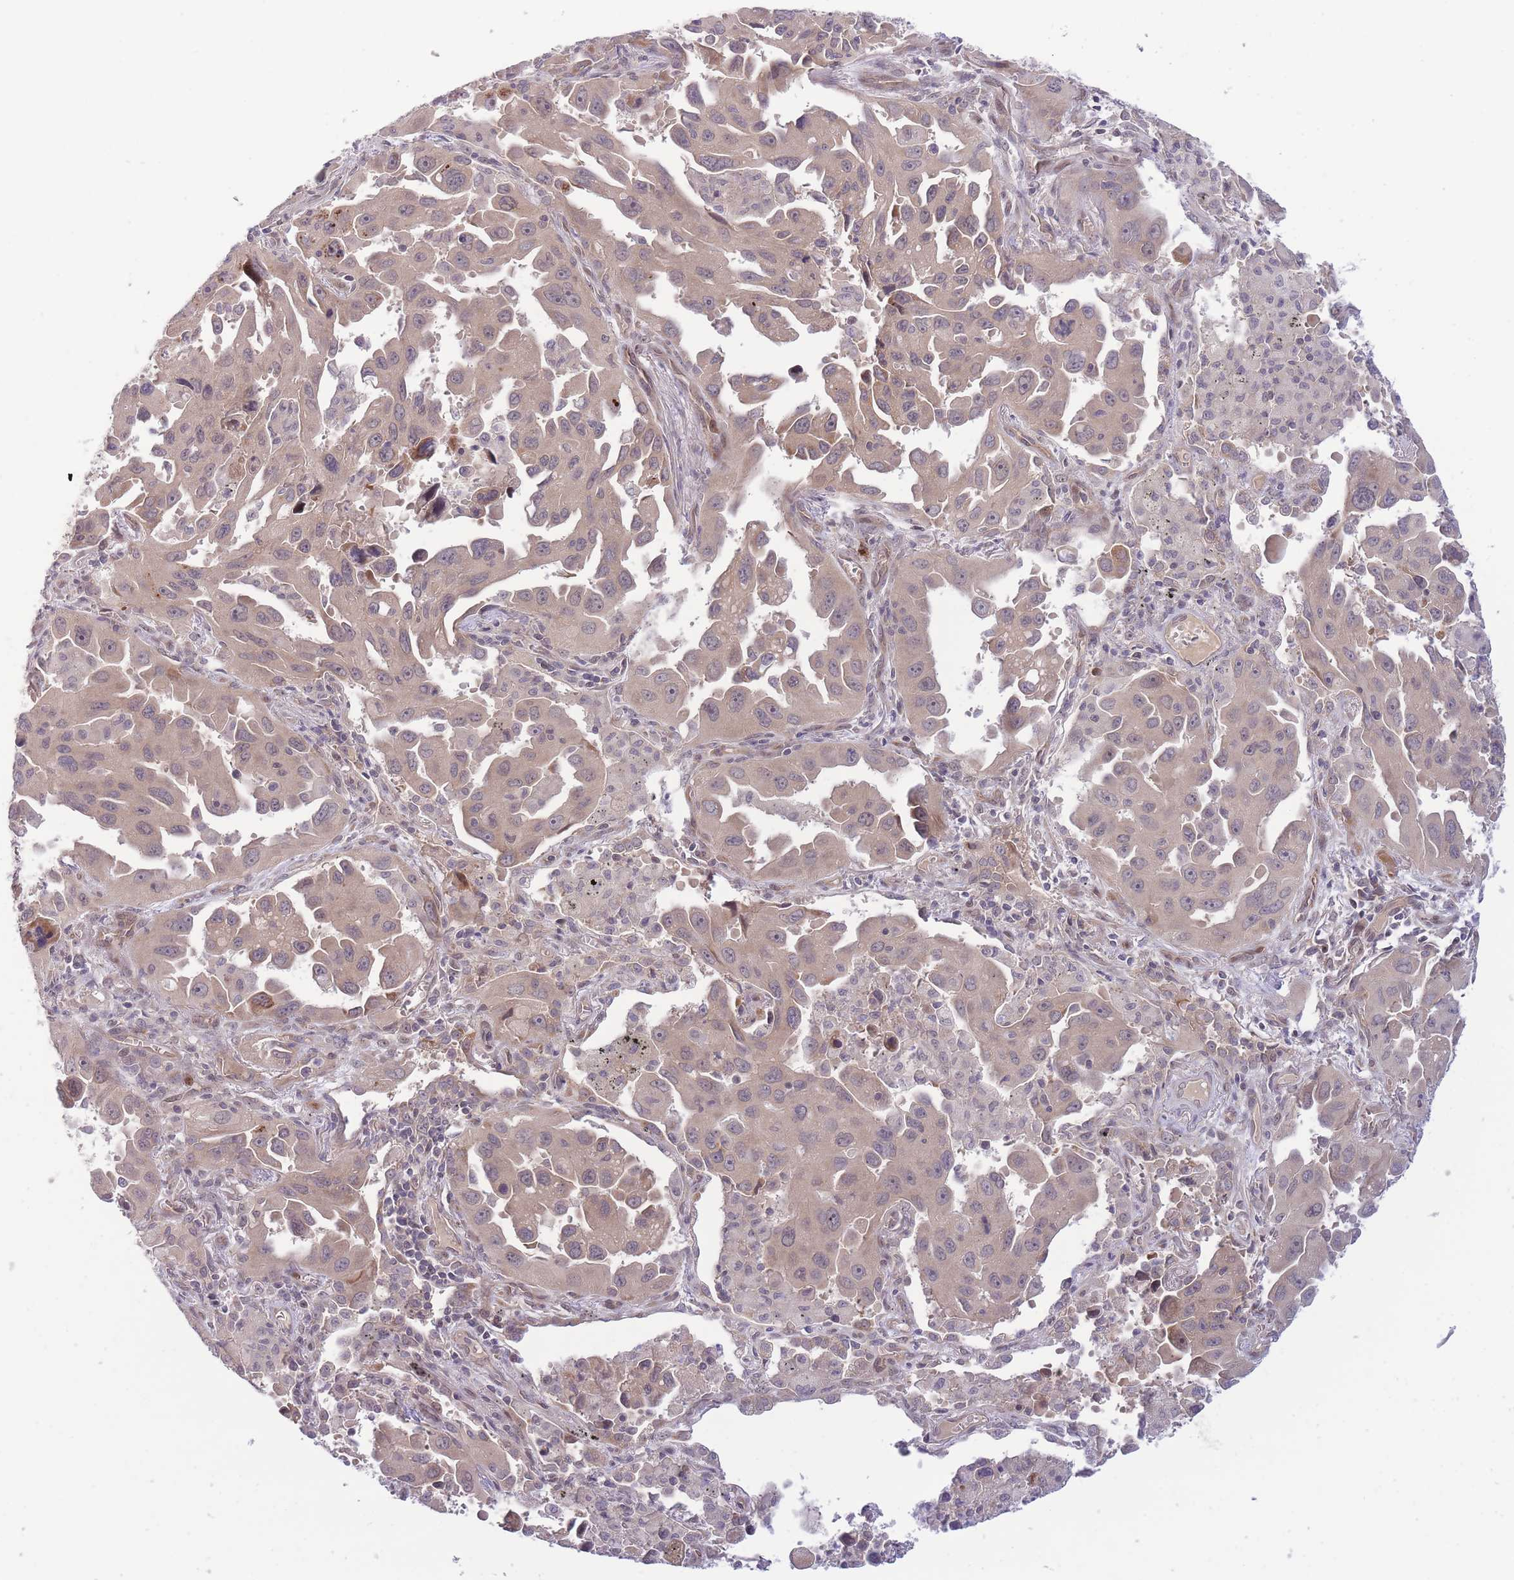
{"staining": {"intensity": "weak", "quantity": ">75%", "location": "cytoplasmic/membranous,nuclear"}, "tissue": "lung cancer", "cell_type": "Tumor cells", "image_type": "cancer", "snomed": [{"axis": "morphology", "description": "Adenocarcinoma, NOS"}, {"axis": "topography", "description": "Lung"}], "caption": "Protein staining reveals weak cytoplasmic/membranous and nuclear positivity in approximately >75% of tumor cells in lung cancer.", "gene": "CDC25B", "patient": {"sex": "male", "age": 66}}